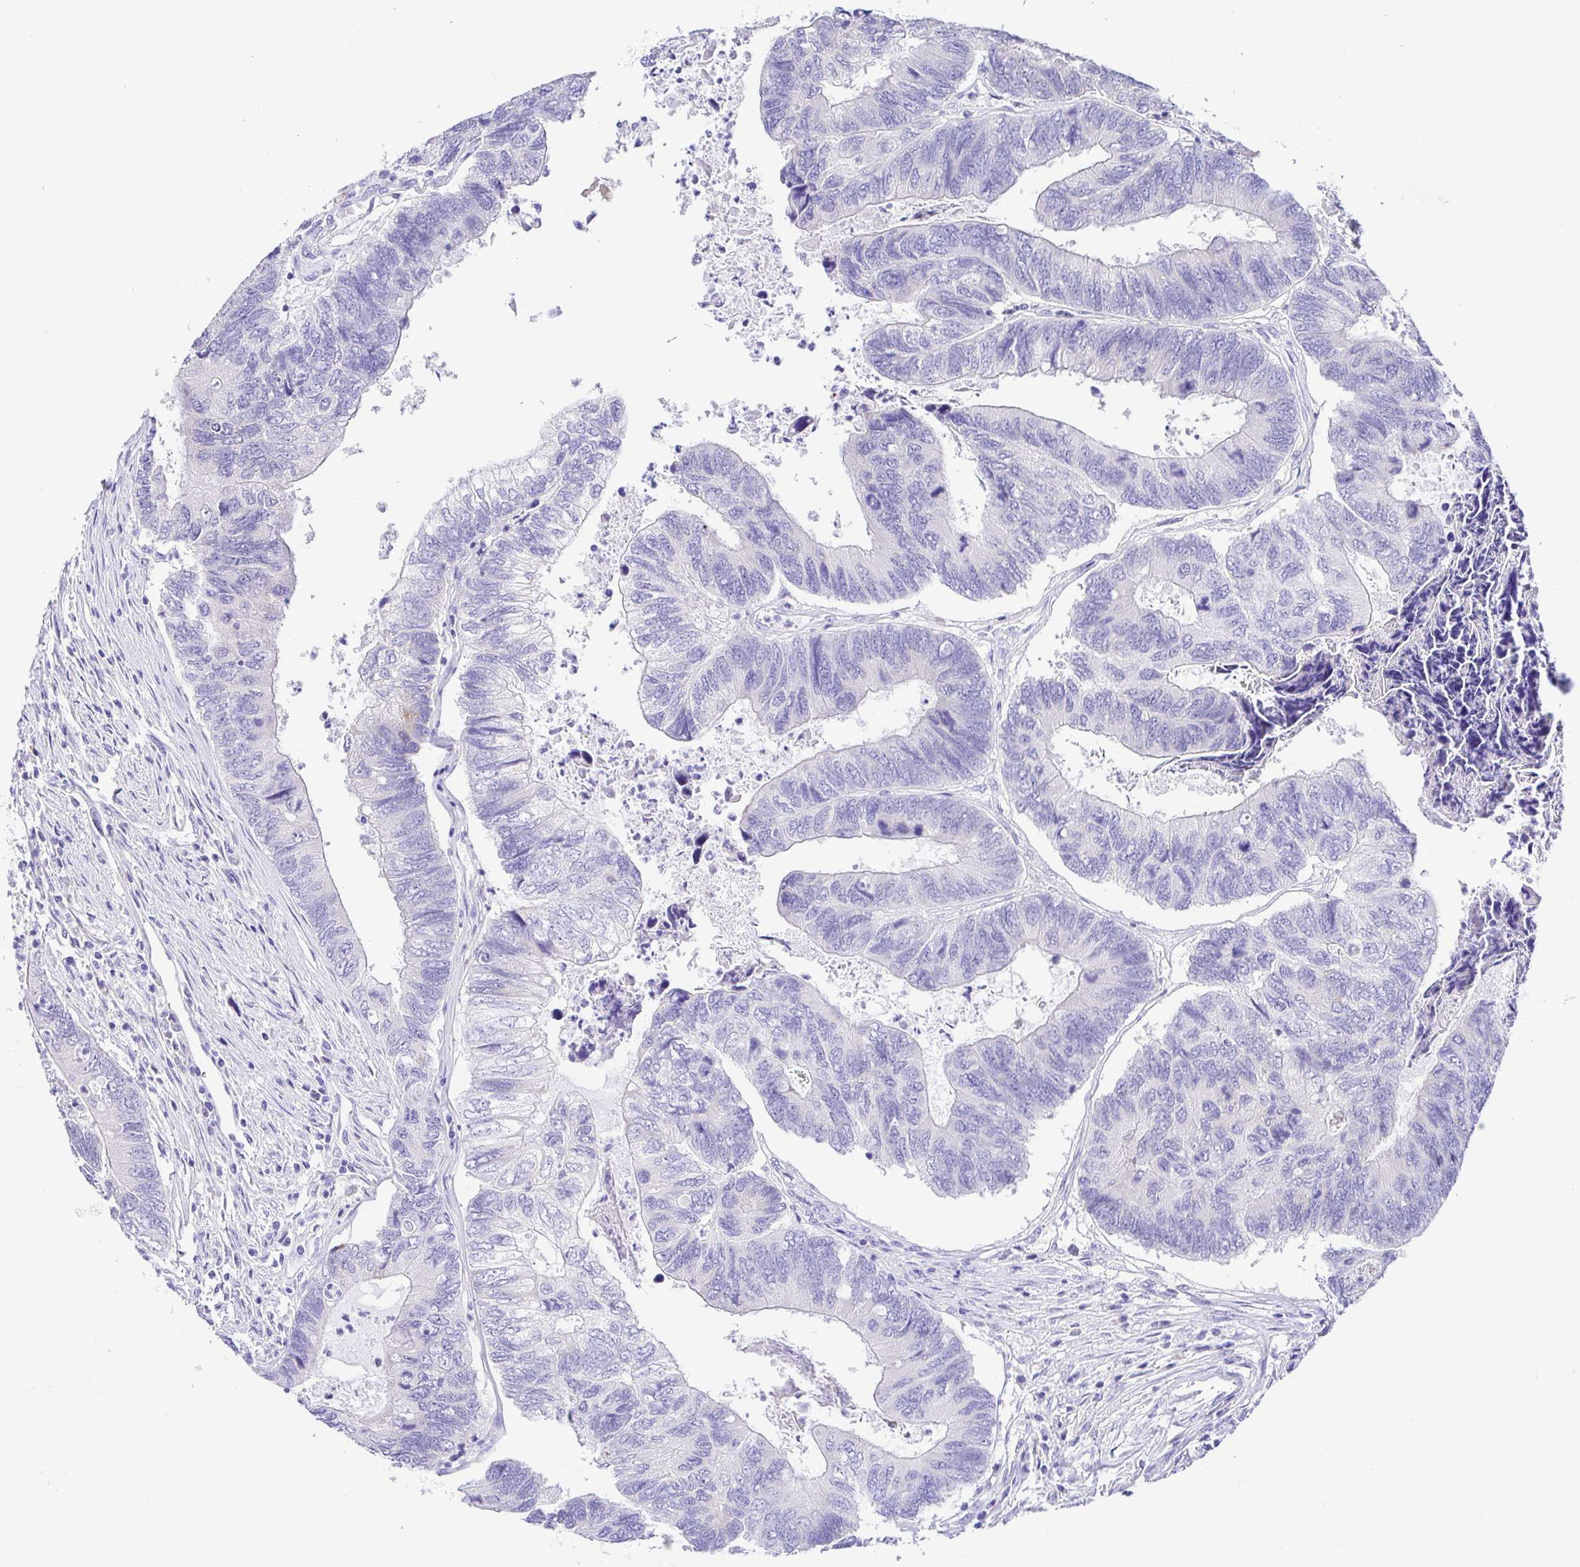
{"staining": {"intensity": "negative", "quantity": "none", "location": "none"}, "tissue": "colorectal cancer", "cell_type": "Tumor cells", "image_type": "cancer", "snomed": [{"axis": "morphology", "description": "Adenocarcinoma, NOS"}, {"axis": "topography", "description": "Colon"}], "caption": "The IHC micrograph has no significant staining in tumor cells of colorectal cancer tissue.", "gene": "BACE2", "patient": {"sex": "female", "age": 67}}